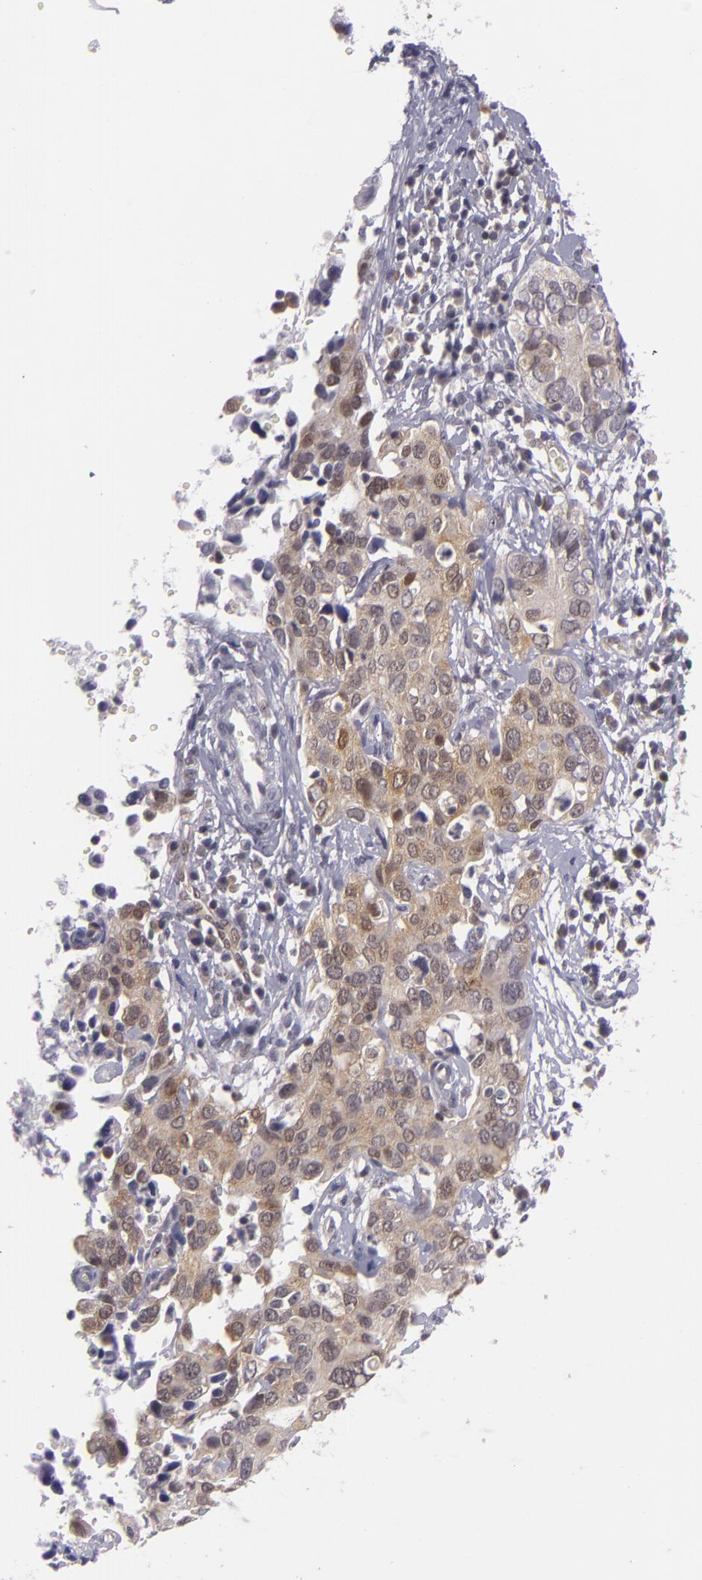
{"staining": {"intensity": "moderate", "quantity": "25%-75%", "location": "cytoplasmic/membranous"}, "tissue": "cervical cancer", "cell_type": "Tumor cells", "image_type": "cancer", "snomed": [{"axis": "morphology", "description": "Normal tissue, NOS"}, {"axis": "morphology", "description": "Squamous cell carcinoma, NOS"}, {"axis": "topography", "description": "Cervix"}], "caption": "High-power microscopy captured an IHC histopathology image of cervical cancer (squamous cell carcinoma), revealing moderate cytoplasmic/membranous staining in approximately 25%-75% of tumor cells.", "gene": "BCL10", "patient": {"sex": "female", "age": 45}}